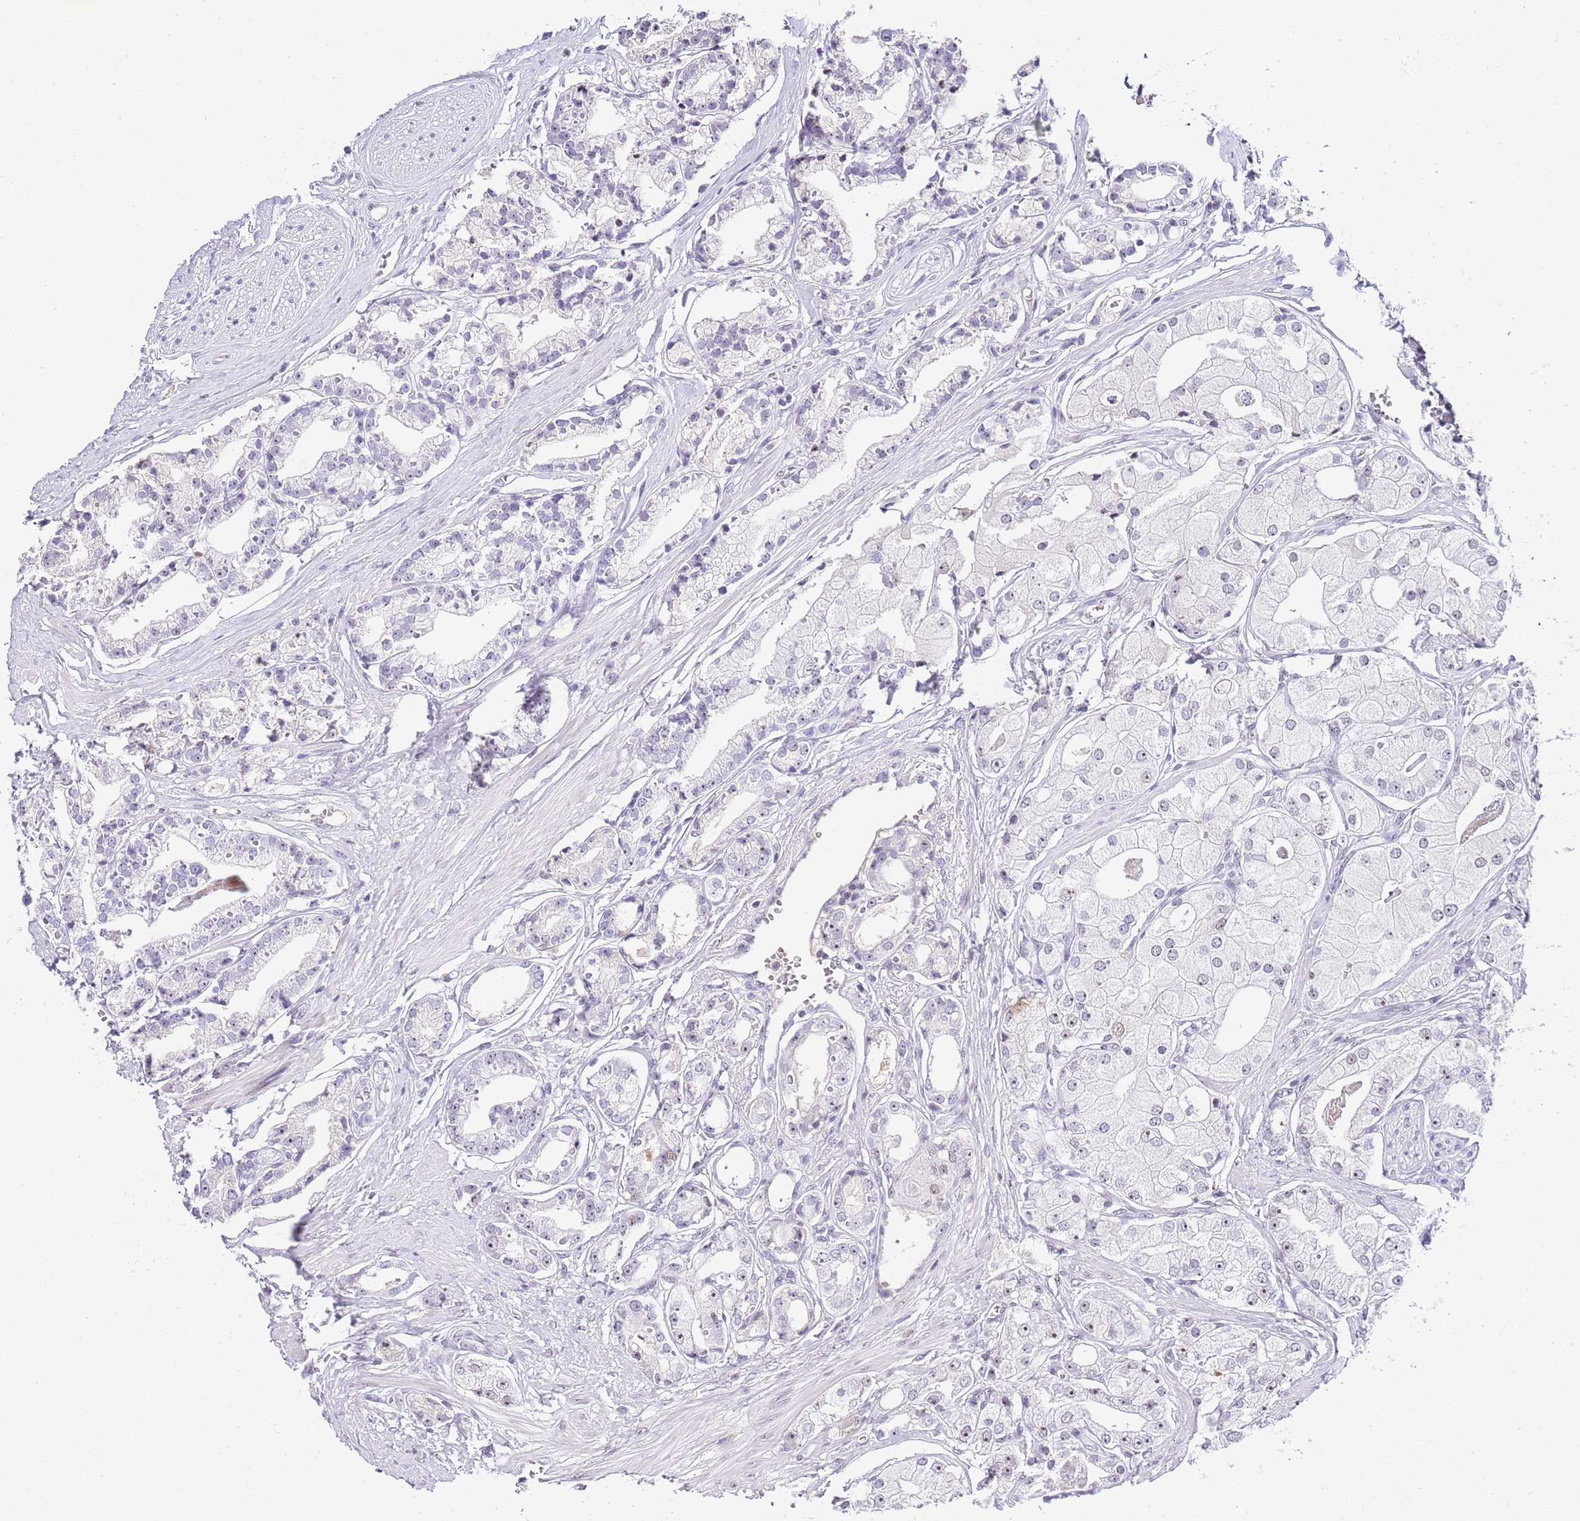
{"staining": {"intensity": "moderate", "quantity": "<25%", "location": "nuclear"}, "tissue": "prostate cancer", "cell_type": "Tumor cells", "image_type": "cancer", "snomed": [{"axis": "morphology", "description": "Adenocarcinoma, High grade"}, {"axis": "topography", "description": "Prostate"}], "caption": "Prostate cancer was stained to show a protein in brown. There is low levels of moderate nuclear staining in about <25% of tumor cells.", "gene": "NOP56", "patient": {"sex": "male", "age": 71}}